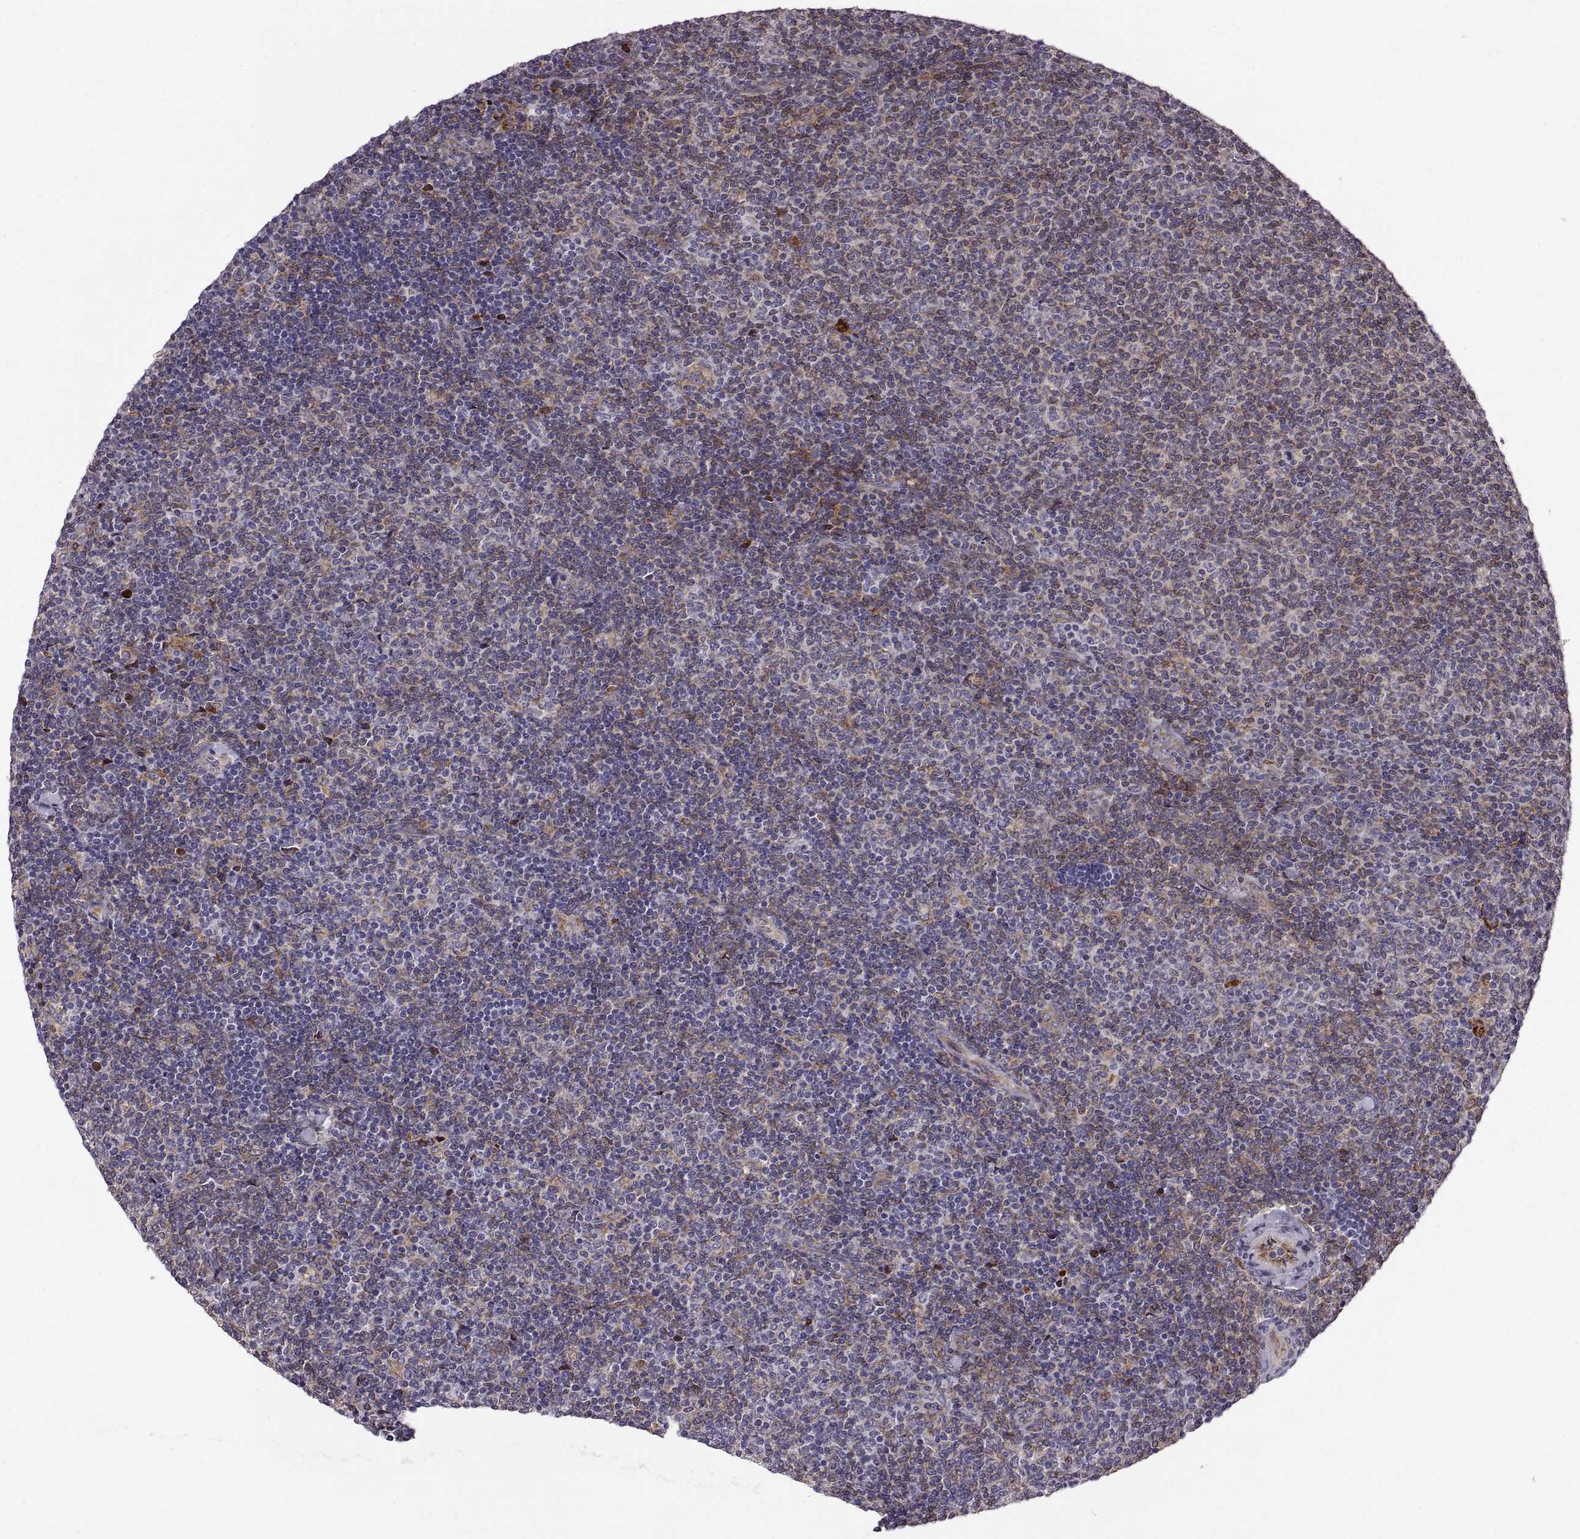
{"staining": {"intensity": "negative", "quantity": "none", "location": "none"}, "tissue": "lymphoma", "cell_type": "Tumor cells", "image_type": "cancer", "snomed": [{"axis": "morphology", "description": "Malignant lymphoma, non-Hodgkin's type, Low grade"}, {"axis": "topography", "description": "Lymph node"}], "caption": "The IHC micrograph has no significant staining in tumor cells of lymphoma tissue.", "gene": "PLEKHB2", "patient": {"sex": "male", "age": 52}}